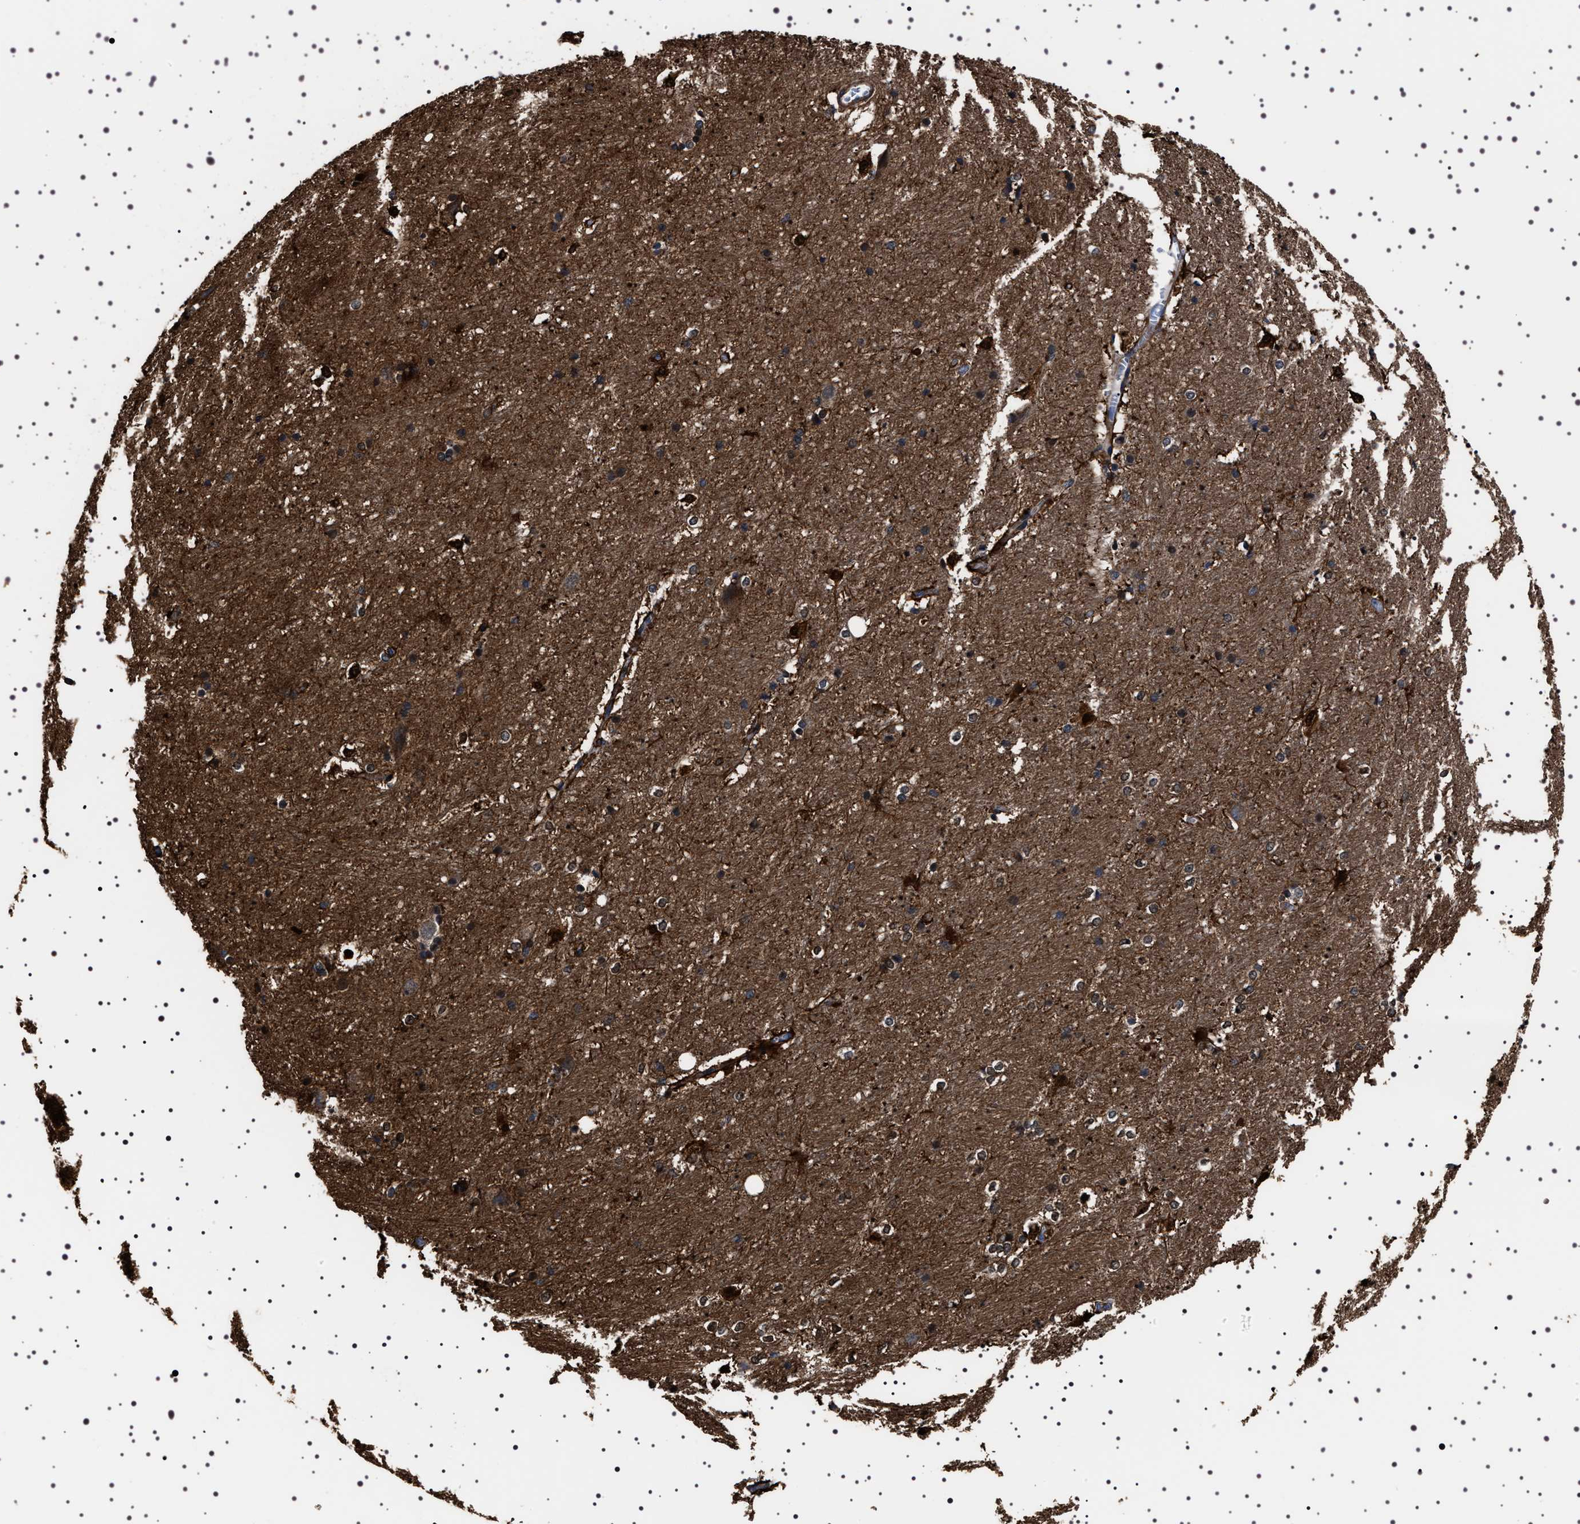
{"staining": {"intensity": "strong", "quantity": "<25%", "location": "cytoplasmic/membranous,nuclear"}, "tissue": "hippocampus", "cell_type": "Glial cells", "image_type": "normal", "snomed": [{"axis": "morphology", "description": "Normal tissue, NOS"}, {"axis": "topography", "description": "Hippocampus"}], "caption": "Normal hippocampus reveals strong cytoplasmic/membranous,nuclear positivity in about <25% of glial cells, visualized by immunohistochemistry.", "gene": "WDR1", "patient": {"sex": "female", "age": 19}}